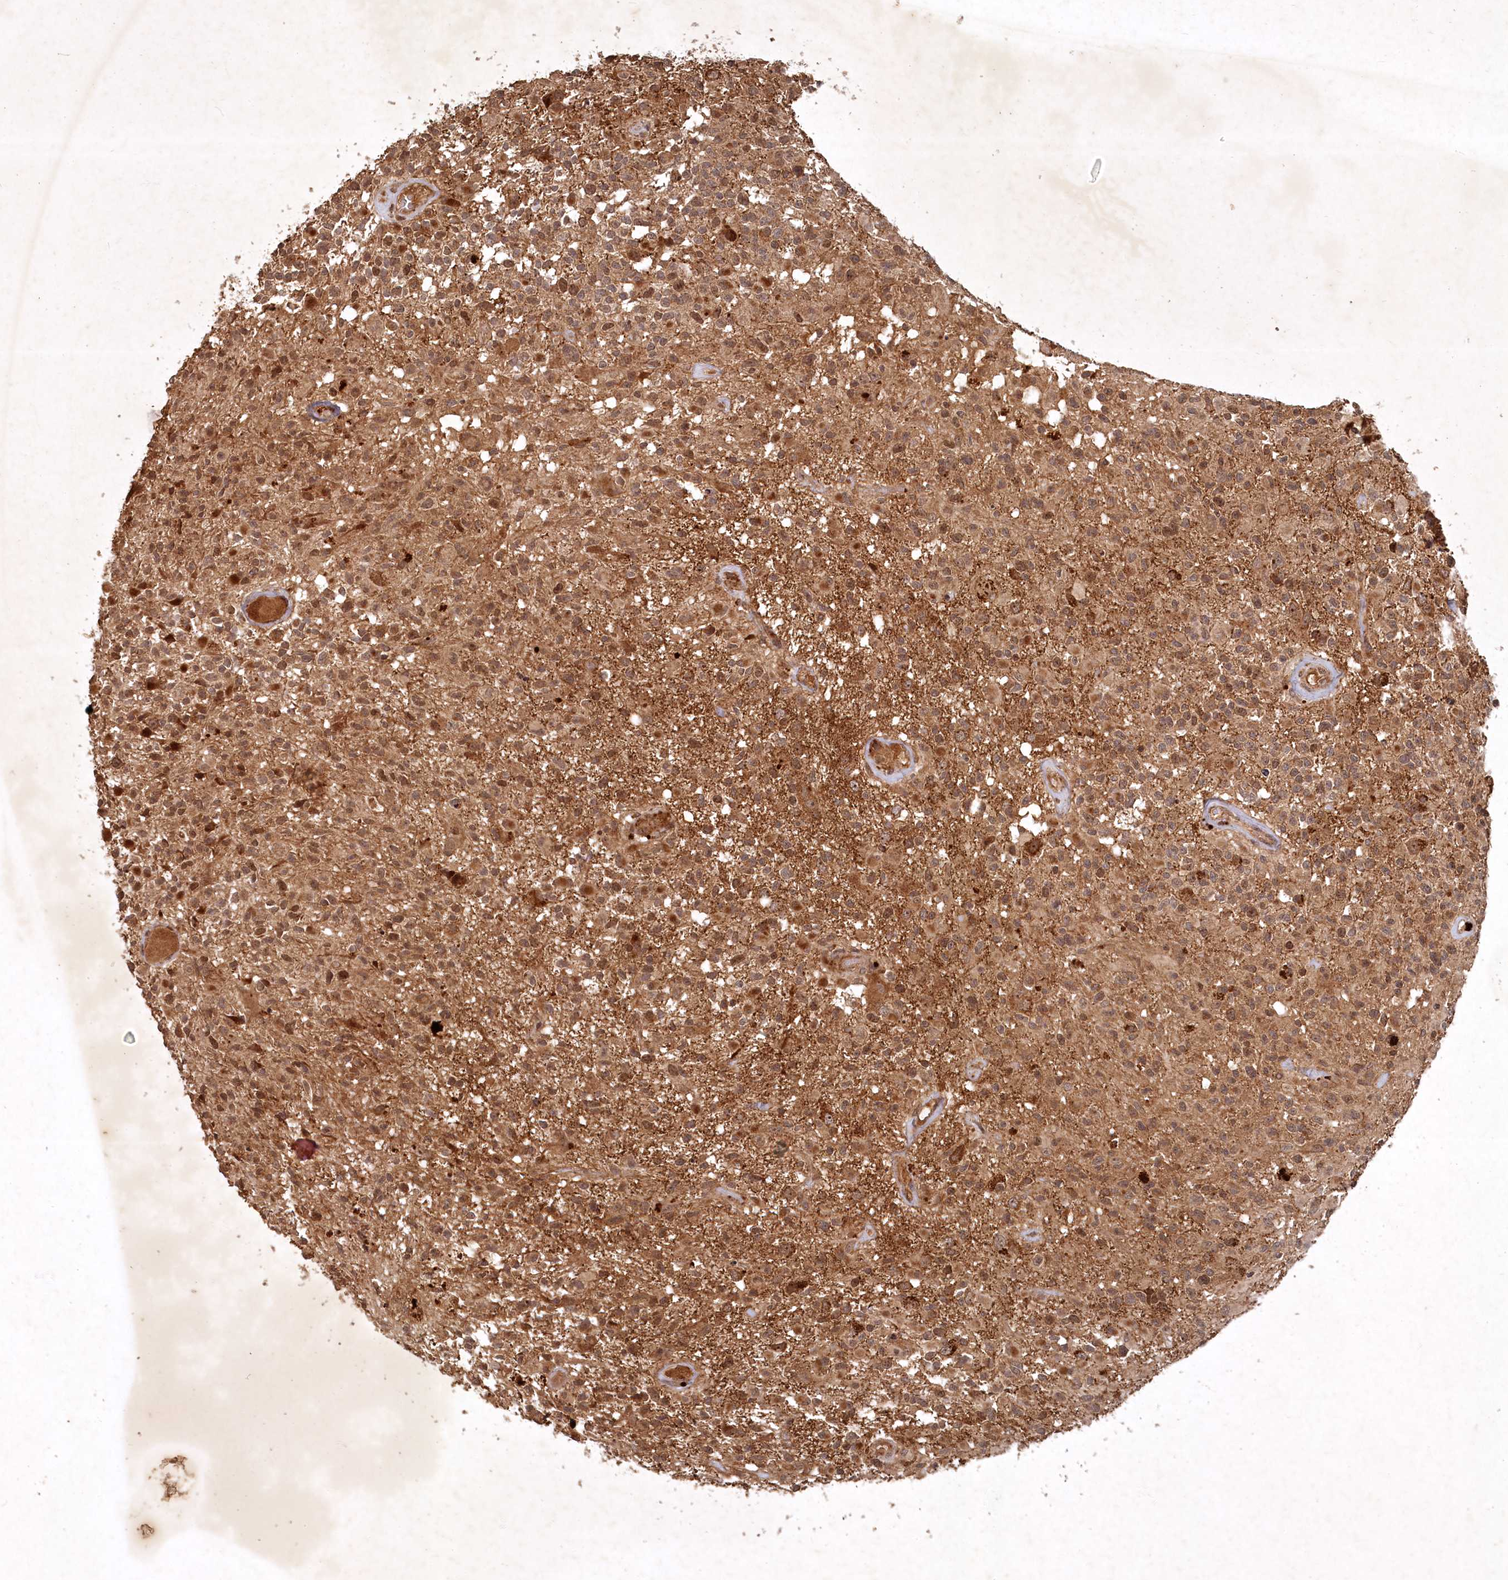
{"staining": {"intensity": "moderate", "quantity": ">75%", "location": "cytoplasmic/membranous"}, "tissue": "glioma", "cell_type": "Tumor cells", "image_type": "cancer", "snomed": [{"axis": "morphology", "description": "Glioma, malignant, High grade"}, {"axis": "morphology", "description": "Glioblastoma, NOS"}, {"axis": "topography", "description": "Brain"}], "caption": "Protein analysis of glioblastoma tissue displays moderate cytoplasmic/membranous positivity in about >75% of tumor cells. The protein is stained brown, and the nuclei are stained in blue (DAB IHC with brightfield microscopy, high magnification).", "gene": "UNC93A", "patient": {"sex": "male", "age": 60}}